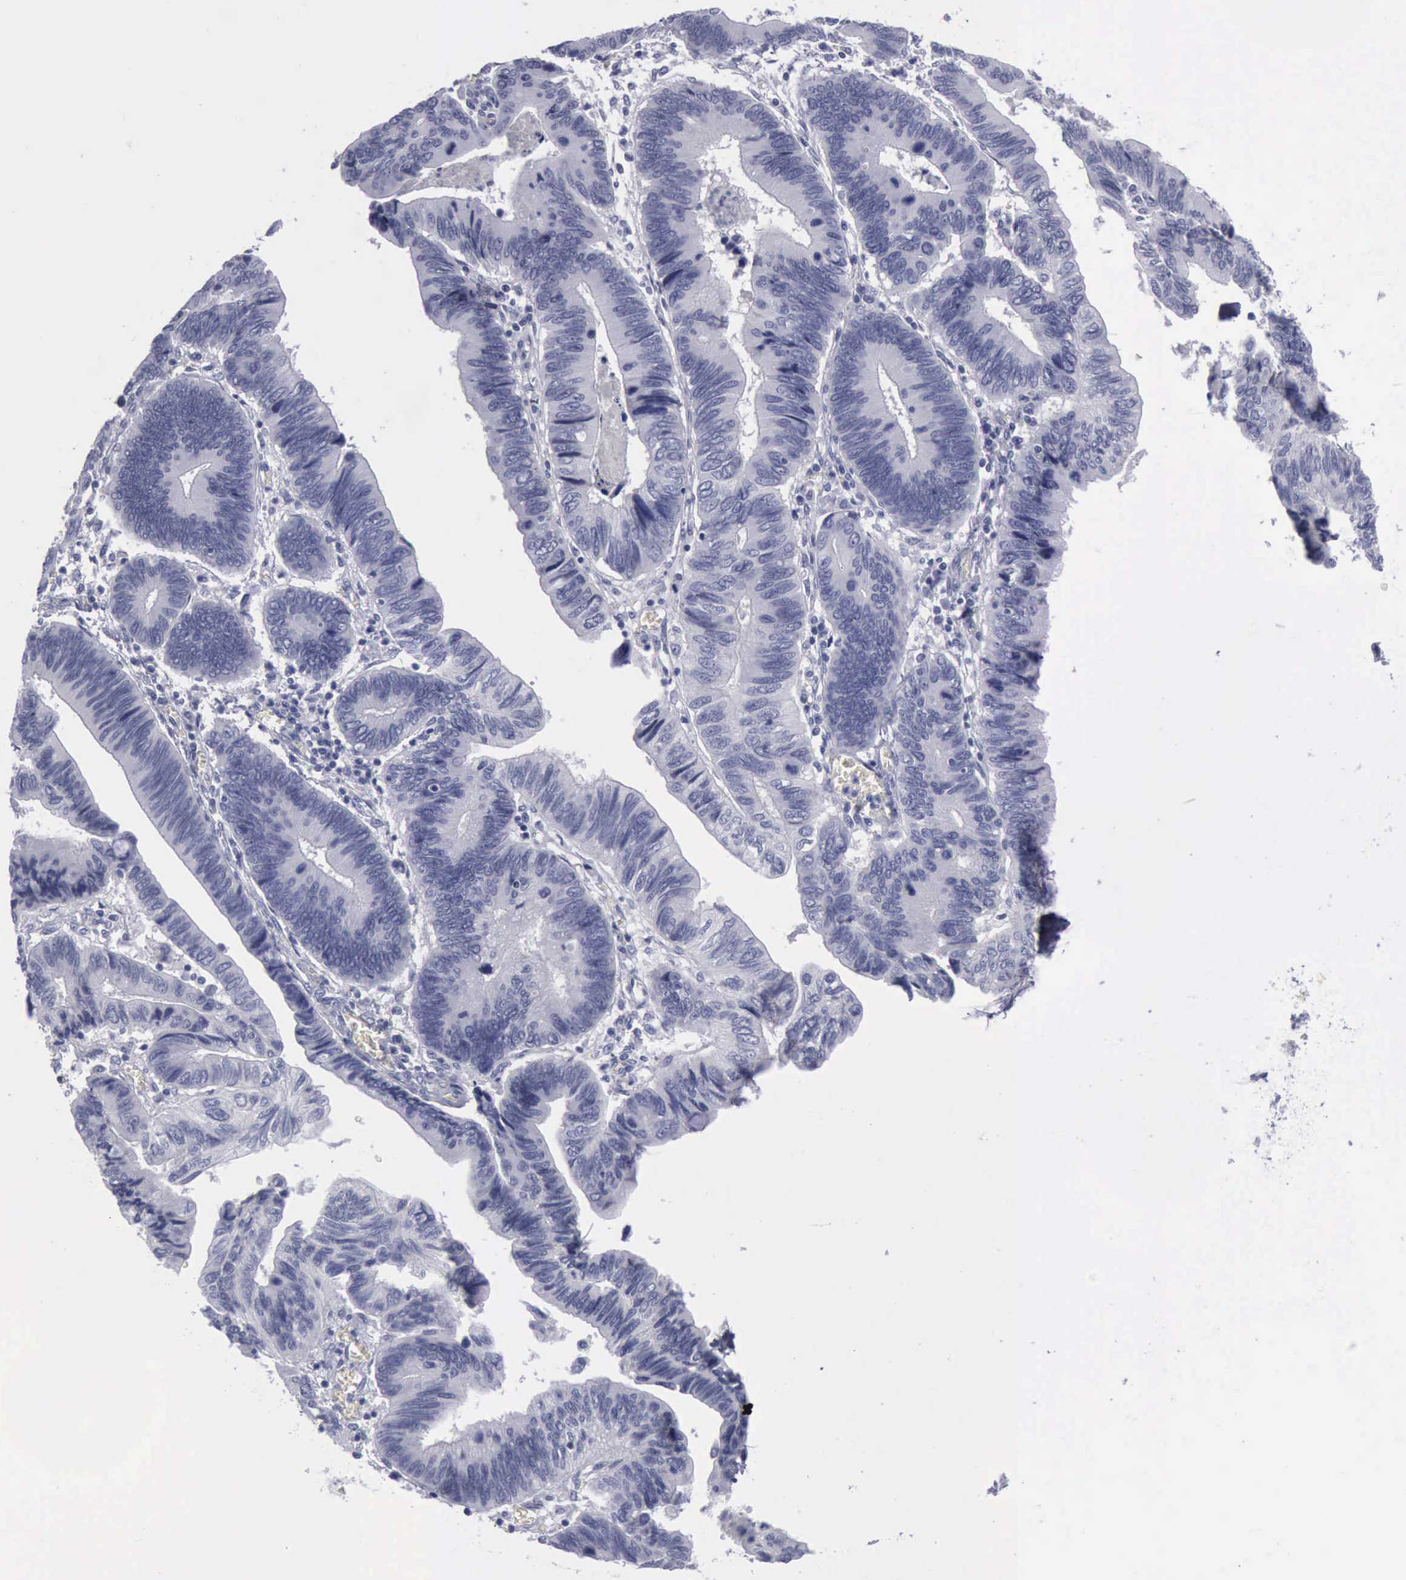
{"staining": {"intensity": "negative", "quantity": "none", "location": "none"}, "tissue": "pancreatic cancer", "cell_type": "Tumor cells", "image_type": "cancer", "snomed": [{"axis": "morphology", "description": "Adenocarcinoma, NOS"}, {"axis": "topography", "description": "Pancreas"}], "caption": "Pancreatic cancer was stained to show a protein in brown. There is no significant staining in tumor cells.", "gene": "KRT13", "patient": {"sex": "female", "age": 70}}